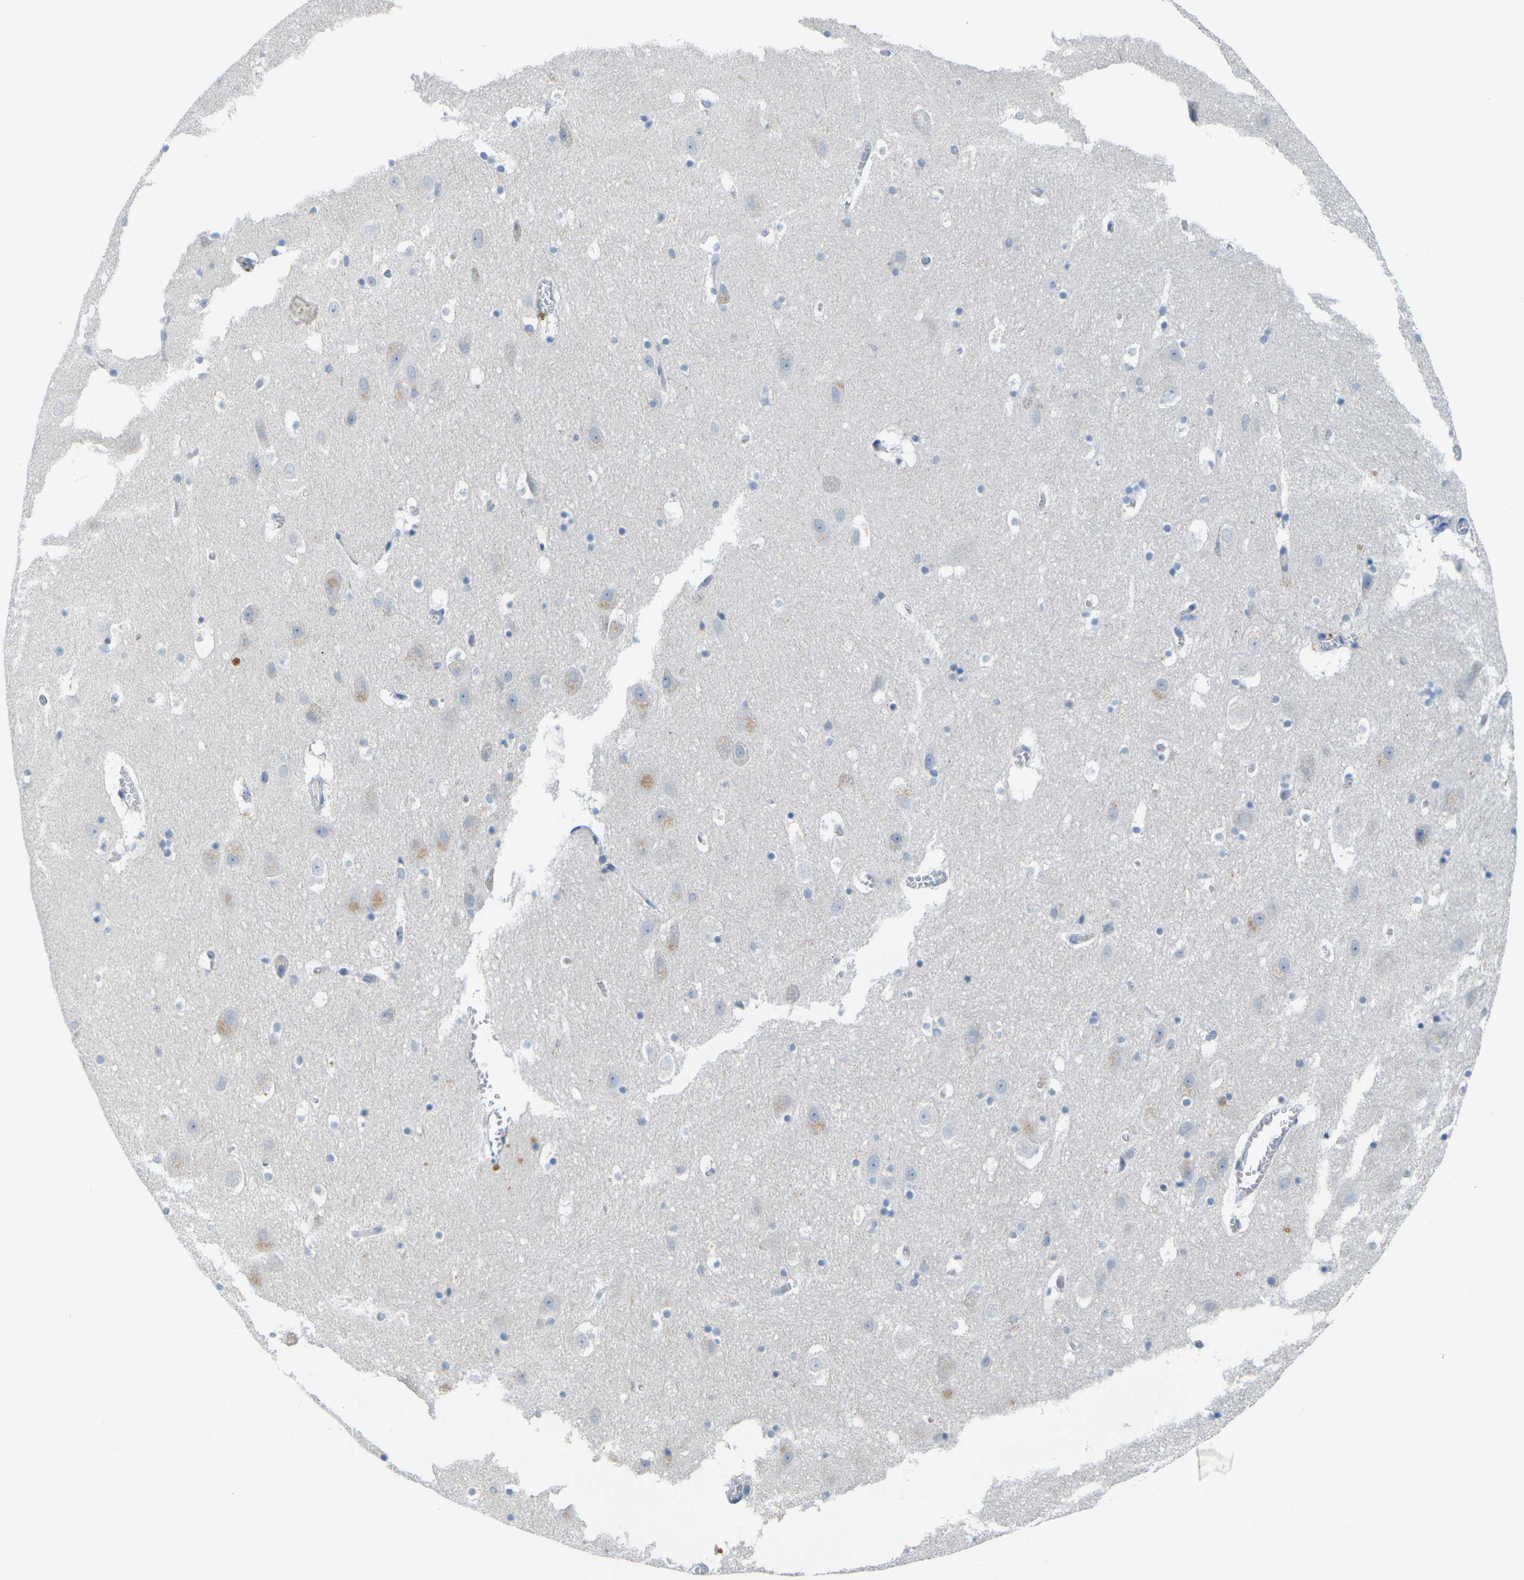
{"staining": {"intensity": "negative", "quantity": "none", "location": "none"}, "tissue": "hippocampus", "cell_type": "Glial cells", "image_type": "normal", "snomed": [{"axis": "morphology", "description": "Normal tissue, NOS"}, {"axis": "topography", "description": "Hippocampus"}], "caption": "An image of human hippocampus is negative for staining in glial cells. (Stains: DAB (3,3'-diaminobenzidine) immunohistochemistry with hematoxylin counter stain, Microscopy: brightfield microscopy at high magnification).", "gene": "CDK2", "patient": {"sex": "male", "age": 45}}